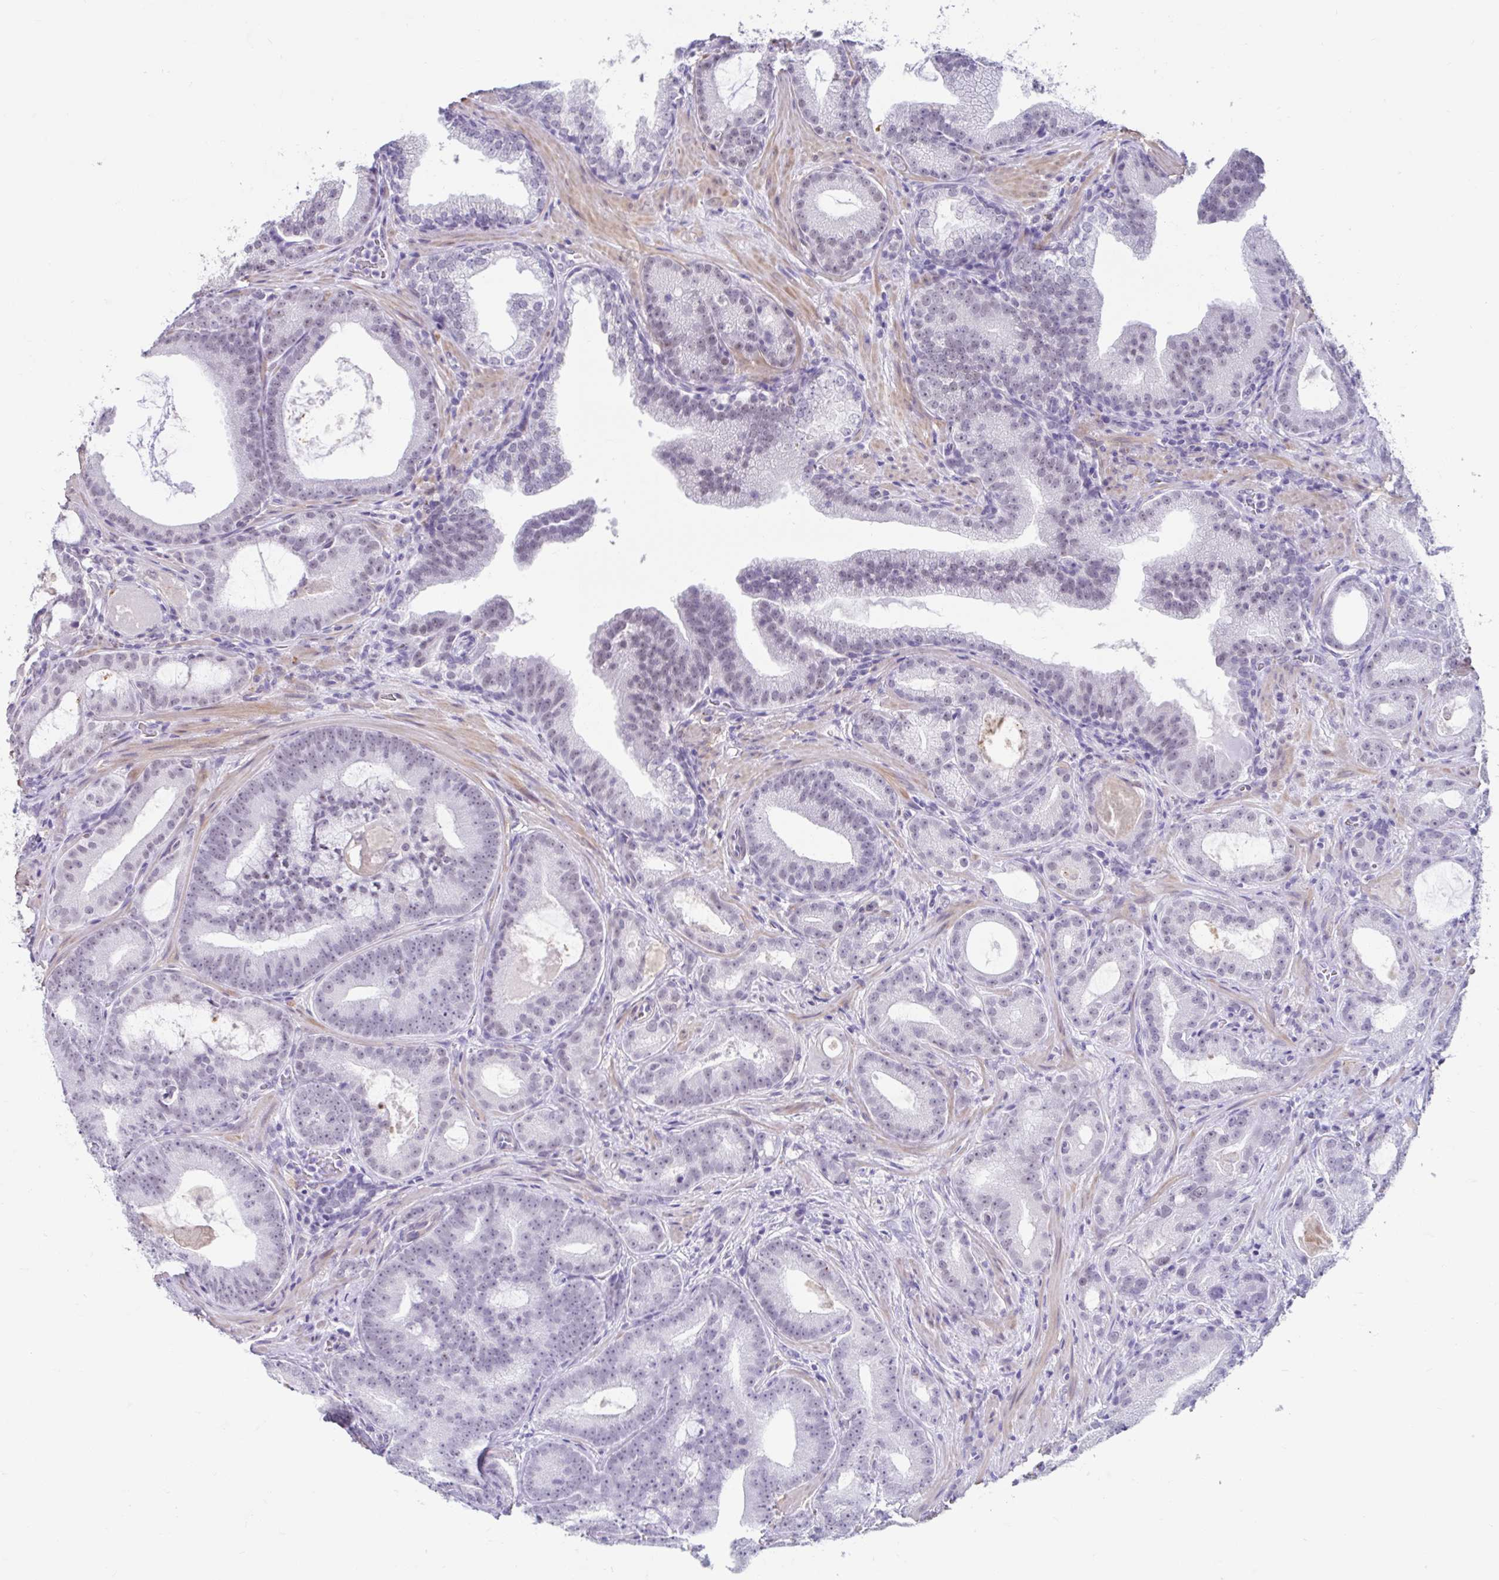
{"staining": {"intensity": "negative", "quantity": "none", "location": "none"}, "tissue": "prostate cancer", "cell_type": "Tumor cells", "image_type": "cancer", "snomed": [{"axis": "morphology", "description": "Adenocarcinoma, High grade"}, {"axis": "topography", "description": "Prostate"}], "caption": "This is a micrograph of IHC staining of prostate cancer, which shows no staining in tumor cells. Brightfield microscopy of immunohistochemistry (IHC) stained with DAB (brown) and hematoxylin (blue), captured at high magnification.", "gene": "DCAF17", "patient": {"sex": "male", "age": 65}}